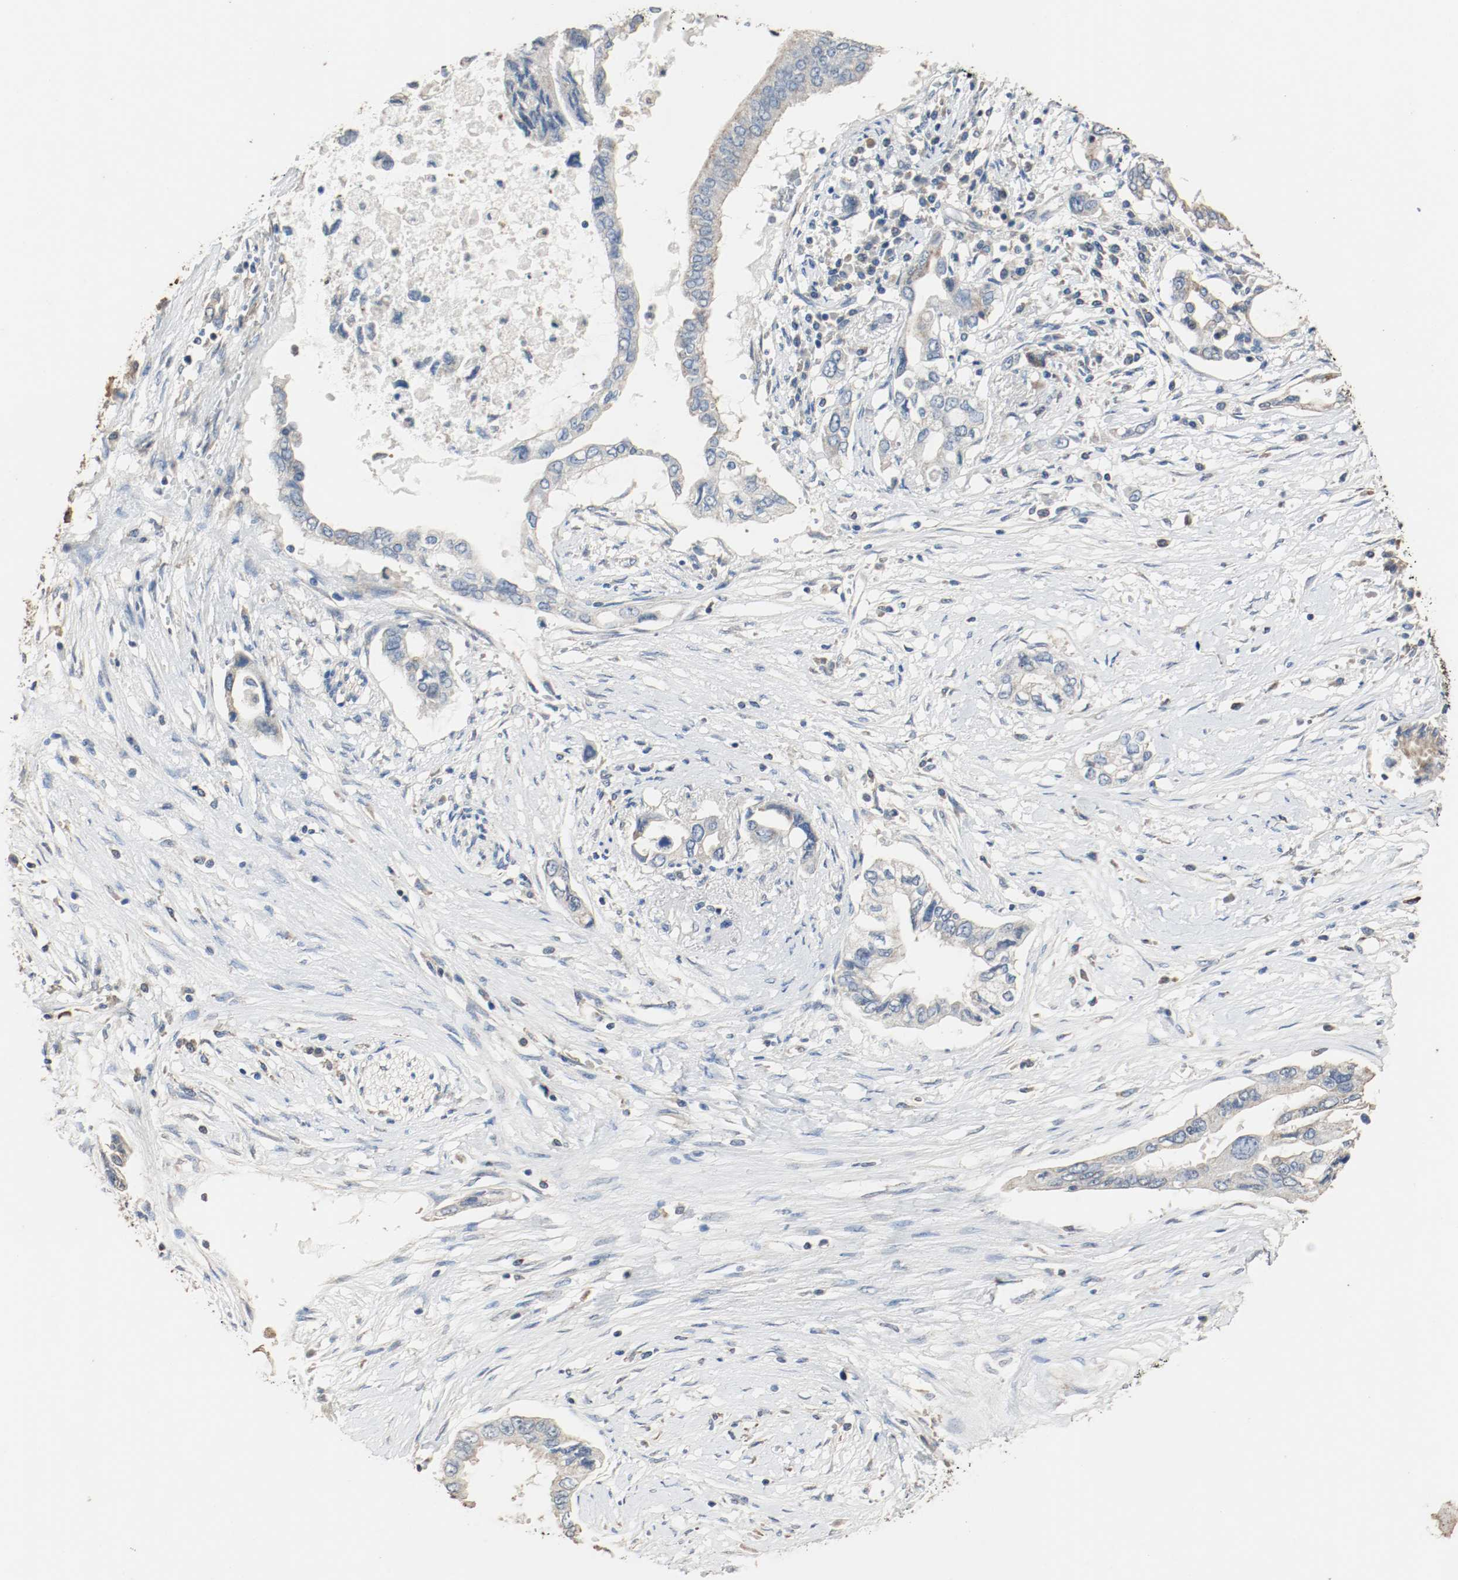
{"staining": {"intensity": "weak", "quantity": "25%-75%", "location": "cytoplasmic/membranous"}, "tissue": "pancreatic cancer", "cell_type": "Tumor cells", "image_type": "cancer", "snomed": [{"axis": "morphology", "description": "Adenocarcinoma, NOS"}, {"axis": "topography", "description": "Pancreas"}], "caption": "Brown immunohistochemical staining in pancreatic cancer demonstrates weak cytoplasmic/membranous staining in about 25%-75% of tumor cells.", "gene": "ALDH4A1", "patient": {"sex": "female", "age": 57}}